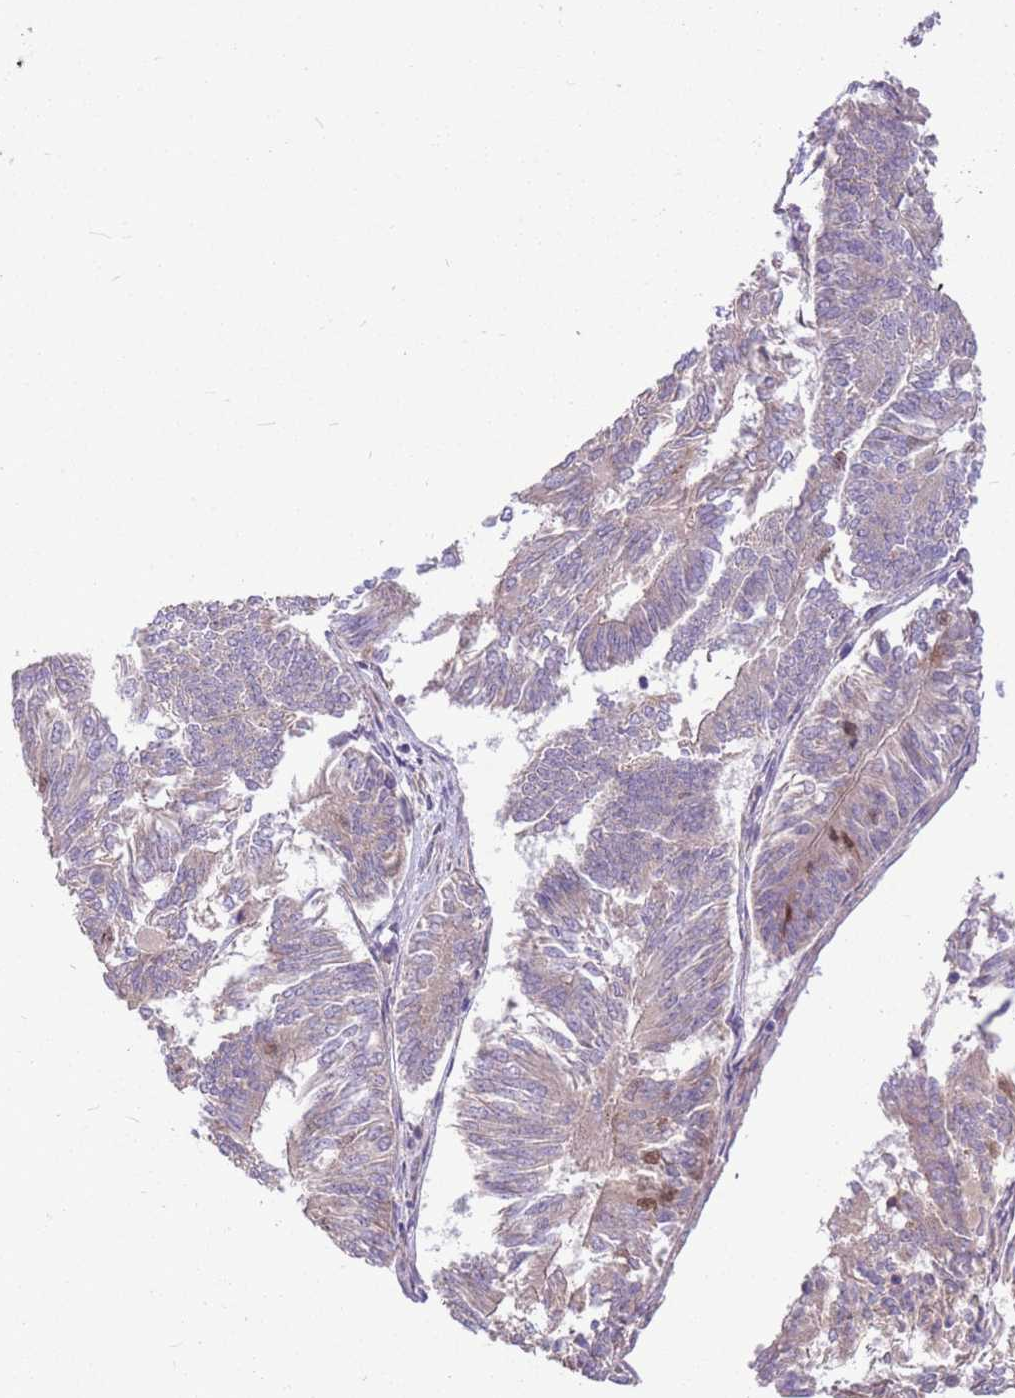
{"staining": {"intensity": "moderate", "quantity": "<25%", "location": "nuclear"}, "tissue": "endometrial cancer", "cell_type": "Tumor cells", "image_type": "cancer", "snomed": [{"axis": "morphology", "description": "Adenocarcinoma, NOS"}, {"axis": "topography", "description": "Endometrium"}], "caption": "Endometrial cancer (adenocarcinoma) was stained to show a protein in brown. There is low levels of moderate nuclear positivity in approximately <25% of tumor cells. (Brightfield microscopy of DAB IHC at high magnification).", "gene": "GMNN", "patient": {"sex": "female", "age": 58}}